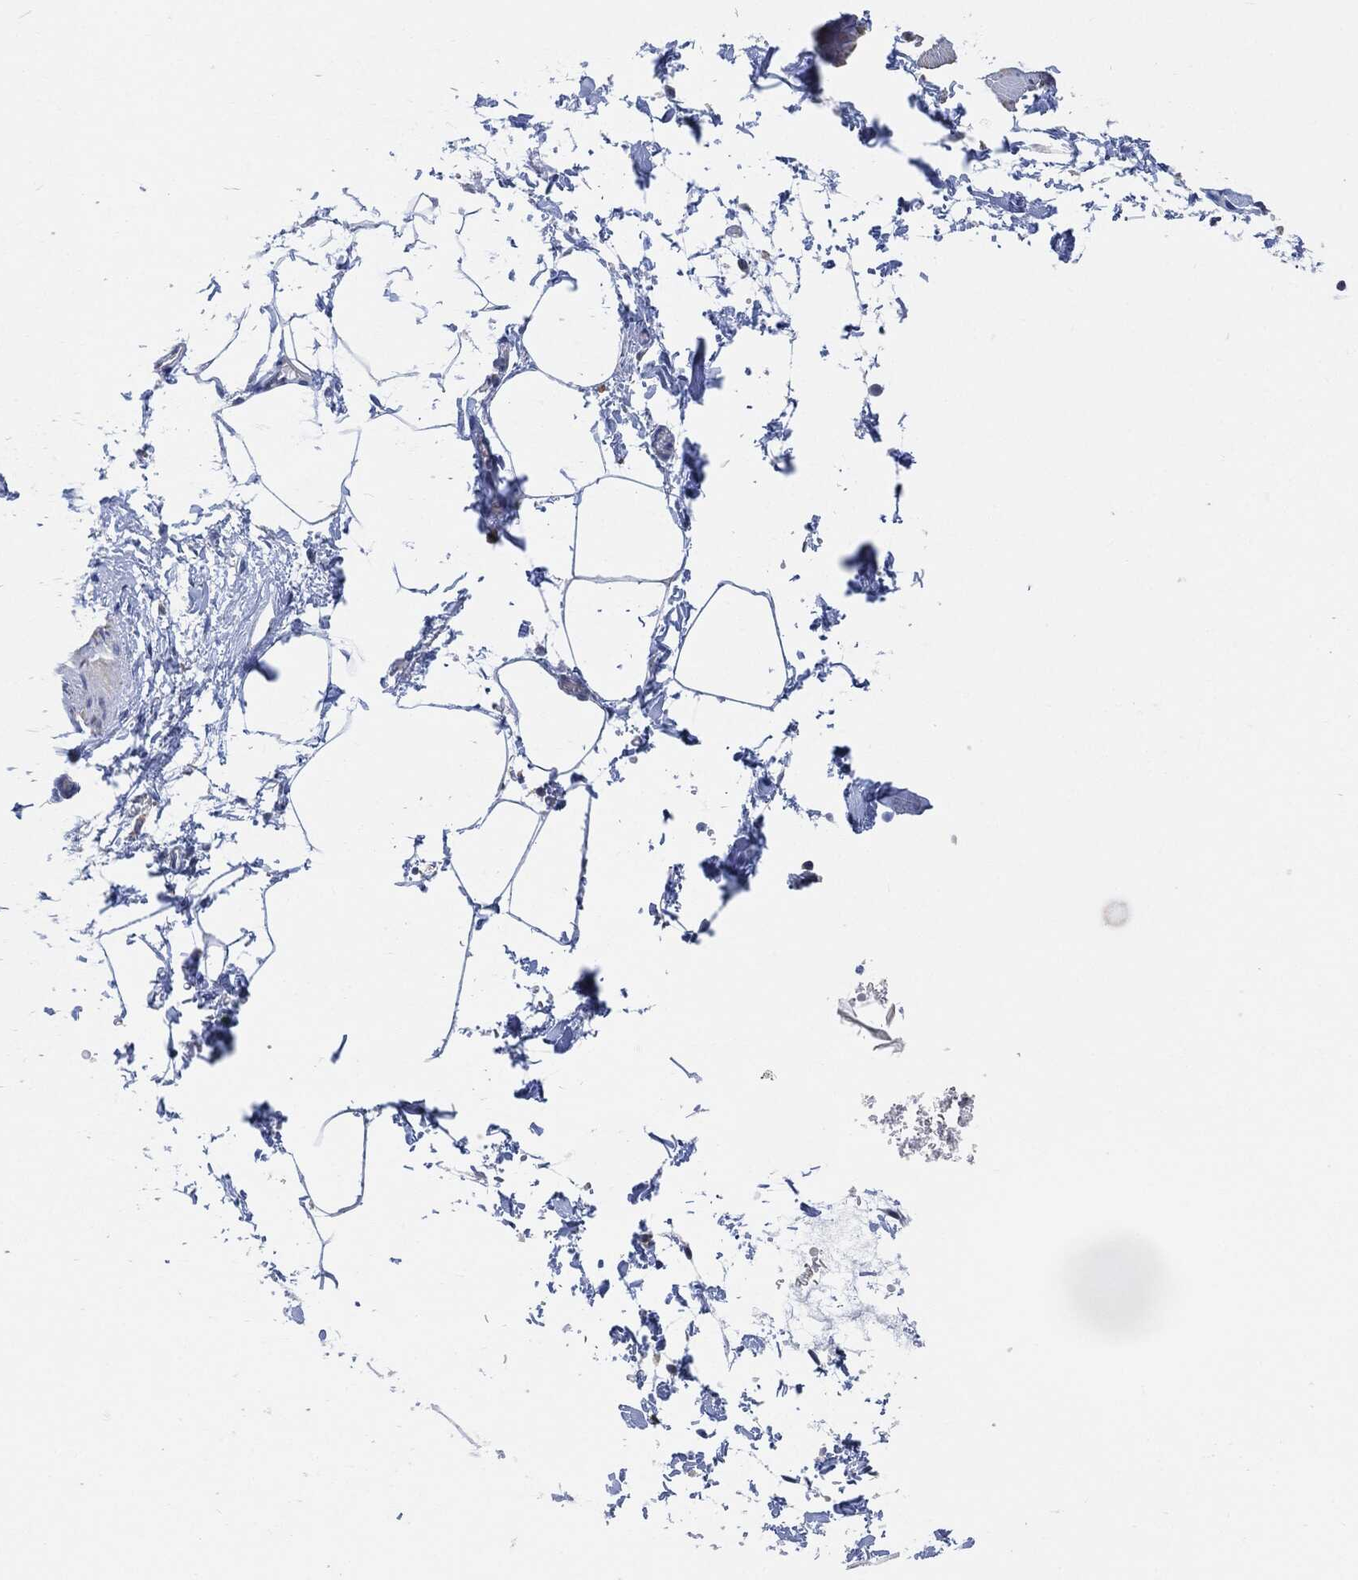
{"staining": {"intensity": "negative", "quantity": "none", "location": "none"}, "tissue": "adipose tissue", "cell_type": "Adipocytes", "image_type": "normal", "snomed": [{"axis": "morphology", "description": "Normal tissue, NOS"}, {"axis": "topography", "description": "Soft tissue"}, {"axis": "topography", "description": "Adipose tissue"}, {"axis": "topography", "description": "Vascular tissue"}, {"axis": "topography", "description": "Peripheral nerve tissue"}], "caption": "This is an IHC image of benign adipose tissue. There is no expression in adipocytes.", "gene": "VSIG4", "patient": {"sex": "male", "age": 68}}